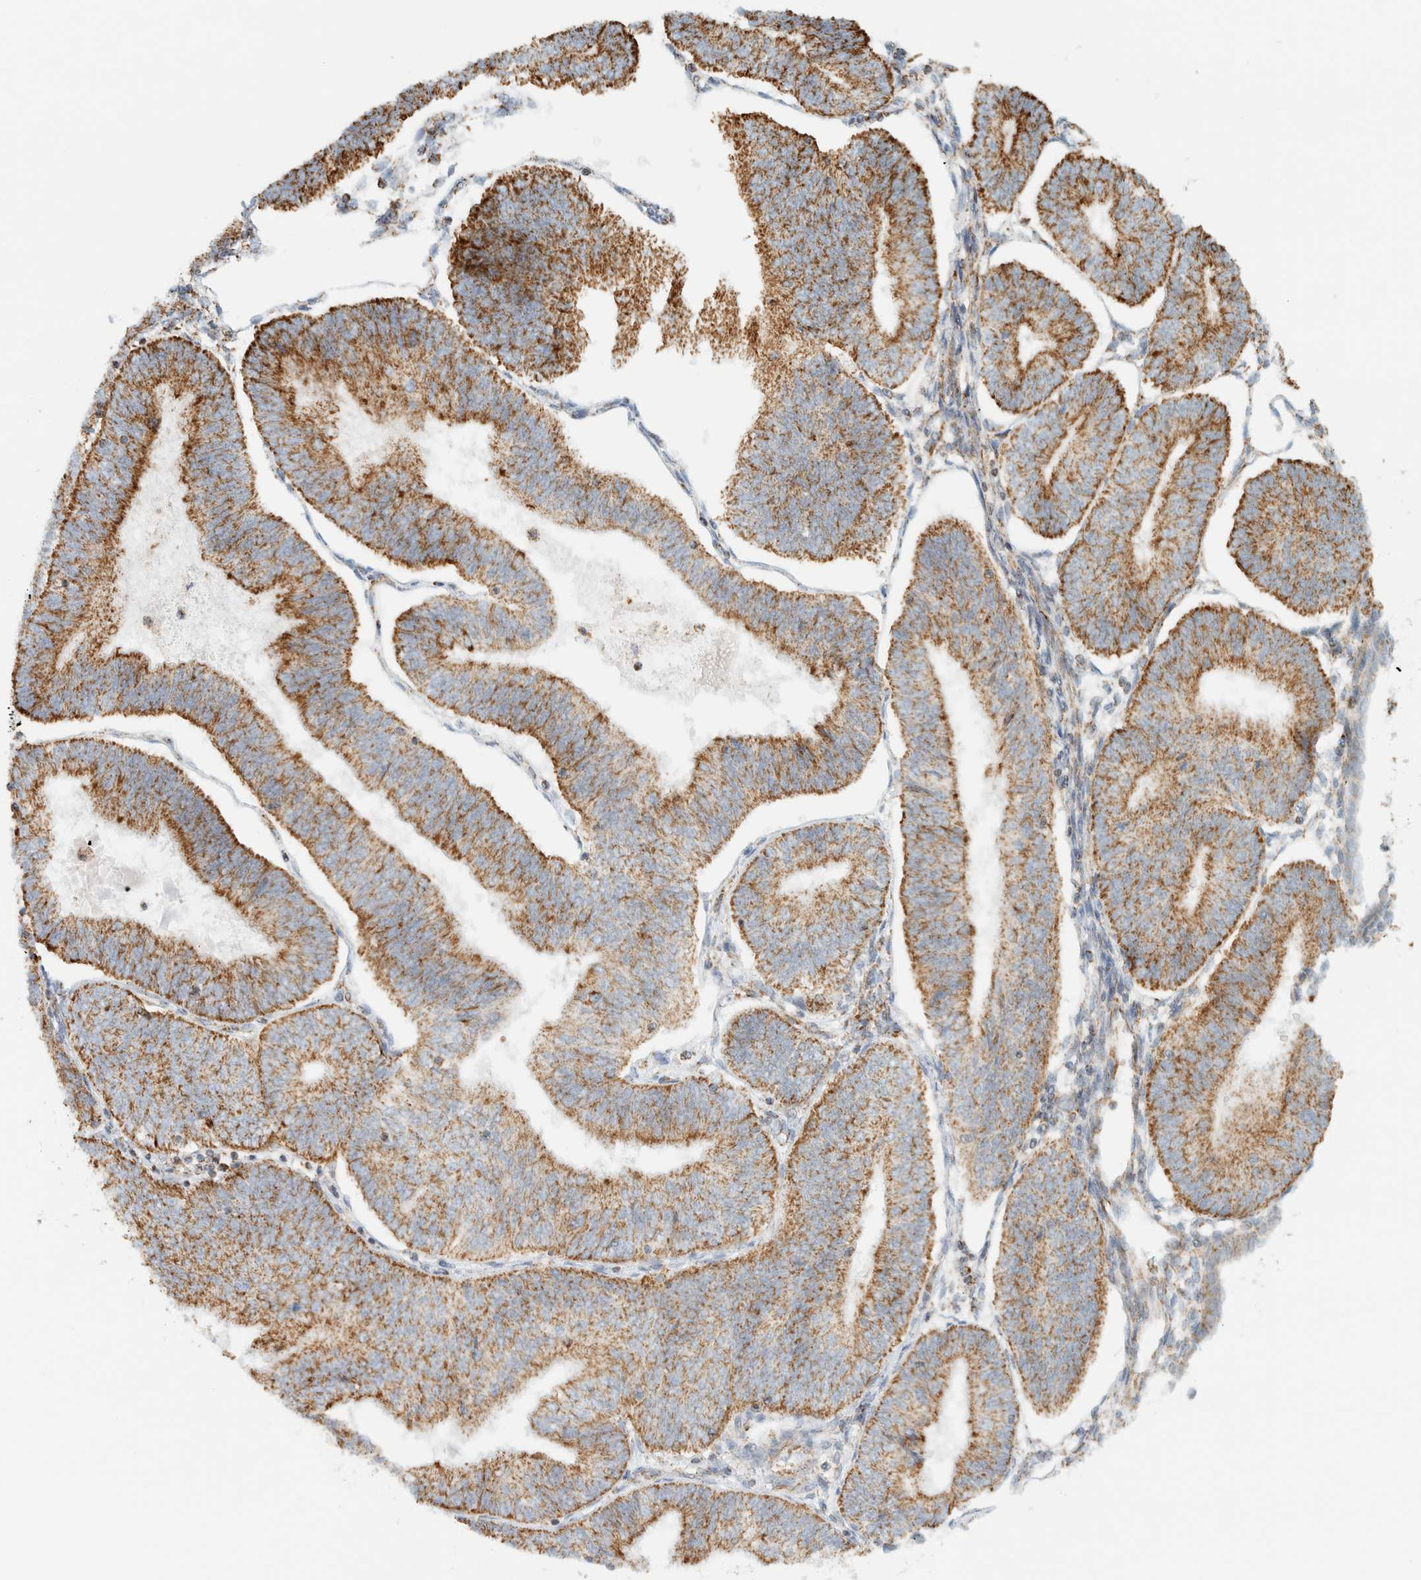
{"staining": {"intensity": "moderate", "quantity": ">75%", "location": "cytoplasmic/membranous"}, "tissue": "endometrial cancer", "cell_type": "Tumor cells", "image_type": "cancer", "snomed": [{"axis": "morphology", "description": "Adenocarcinoma, NOS"}, {"axis": "topography", "description": "Endometrium"}], "caption": "High-magnification brightfield microscopy of adenocarcinoma (endometrial) stained with DAB (3,3'-diaminobenzidine) (brown) and counterstained with hematoxylin (blue). tumor cells exhibit moderate cytoplasmic/membranous expression is seen in approximately>75% of cells.", "gene": "KIFAP3", "patient": {"sex": "female", "age": 58}}